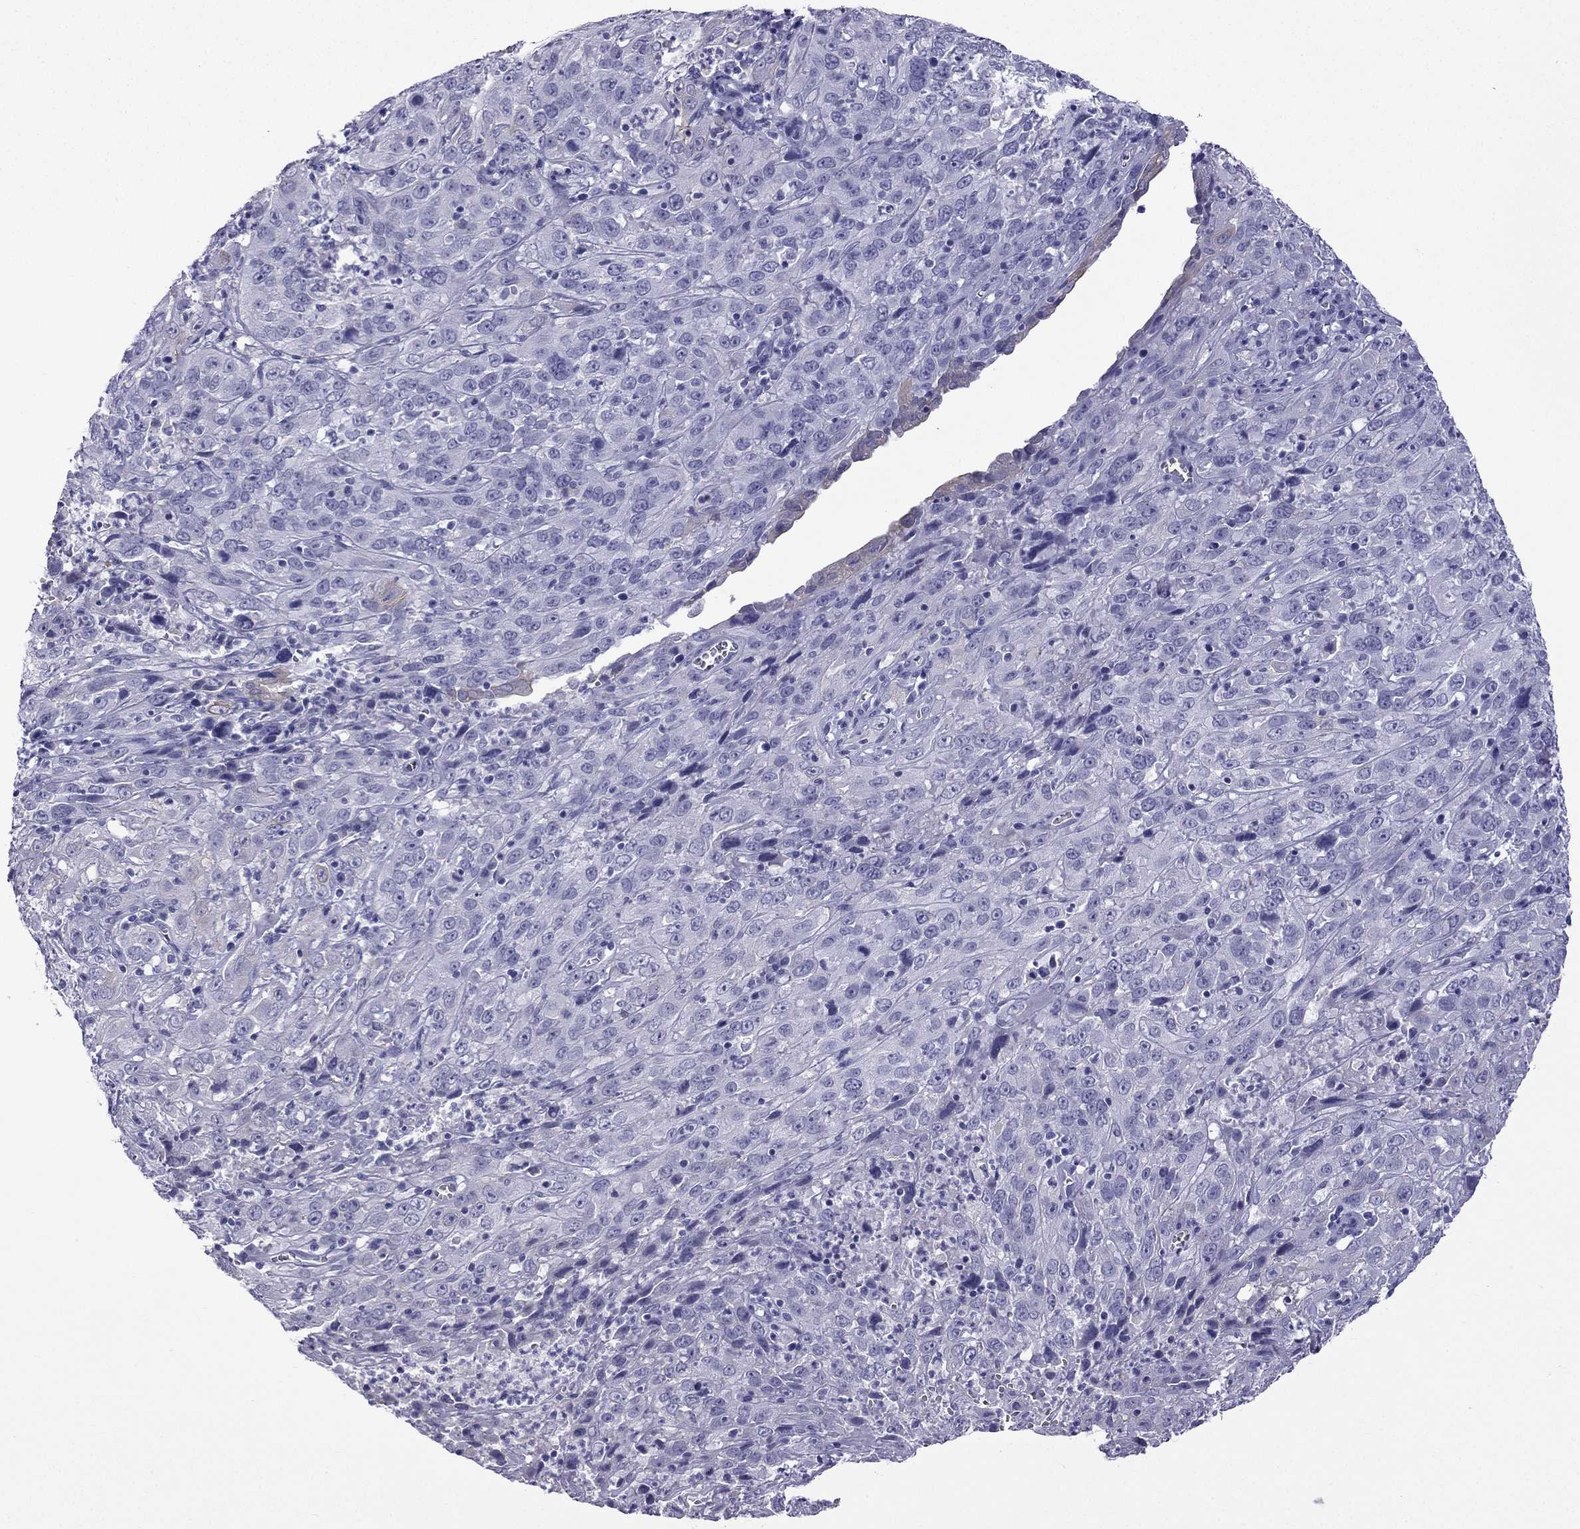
{"staining": {"intensity": "negative", "quantity": "none", "location": "none"}, "tissue": "cervical cancer", "cell_type": "Tumor cells", "image_type": "cancer", "snomed": [{"axis": "morphology", "description": "Squamous cell carcinoma, NOS"}, {"axis": "topography", "description": "Cervix"}], "caption": "Immunohistochemistry of human cervical cancer (squamous cell carcinoma) reveals no staining in tumor cells.", "gene": "GJA8", "patient": {"sex": "female", "age": 32}}